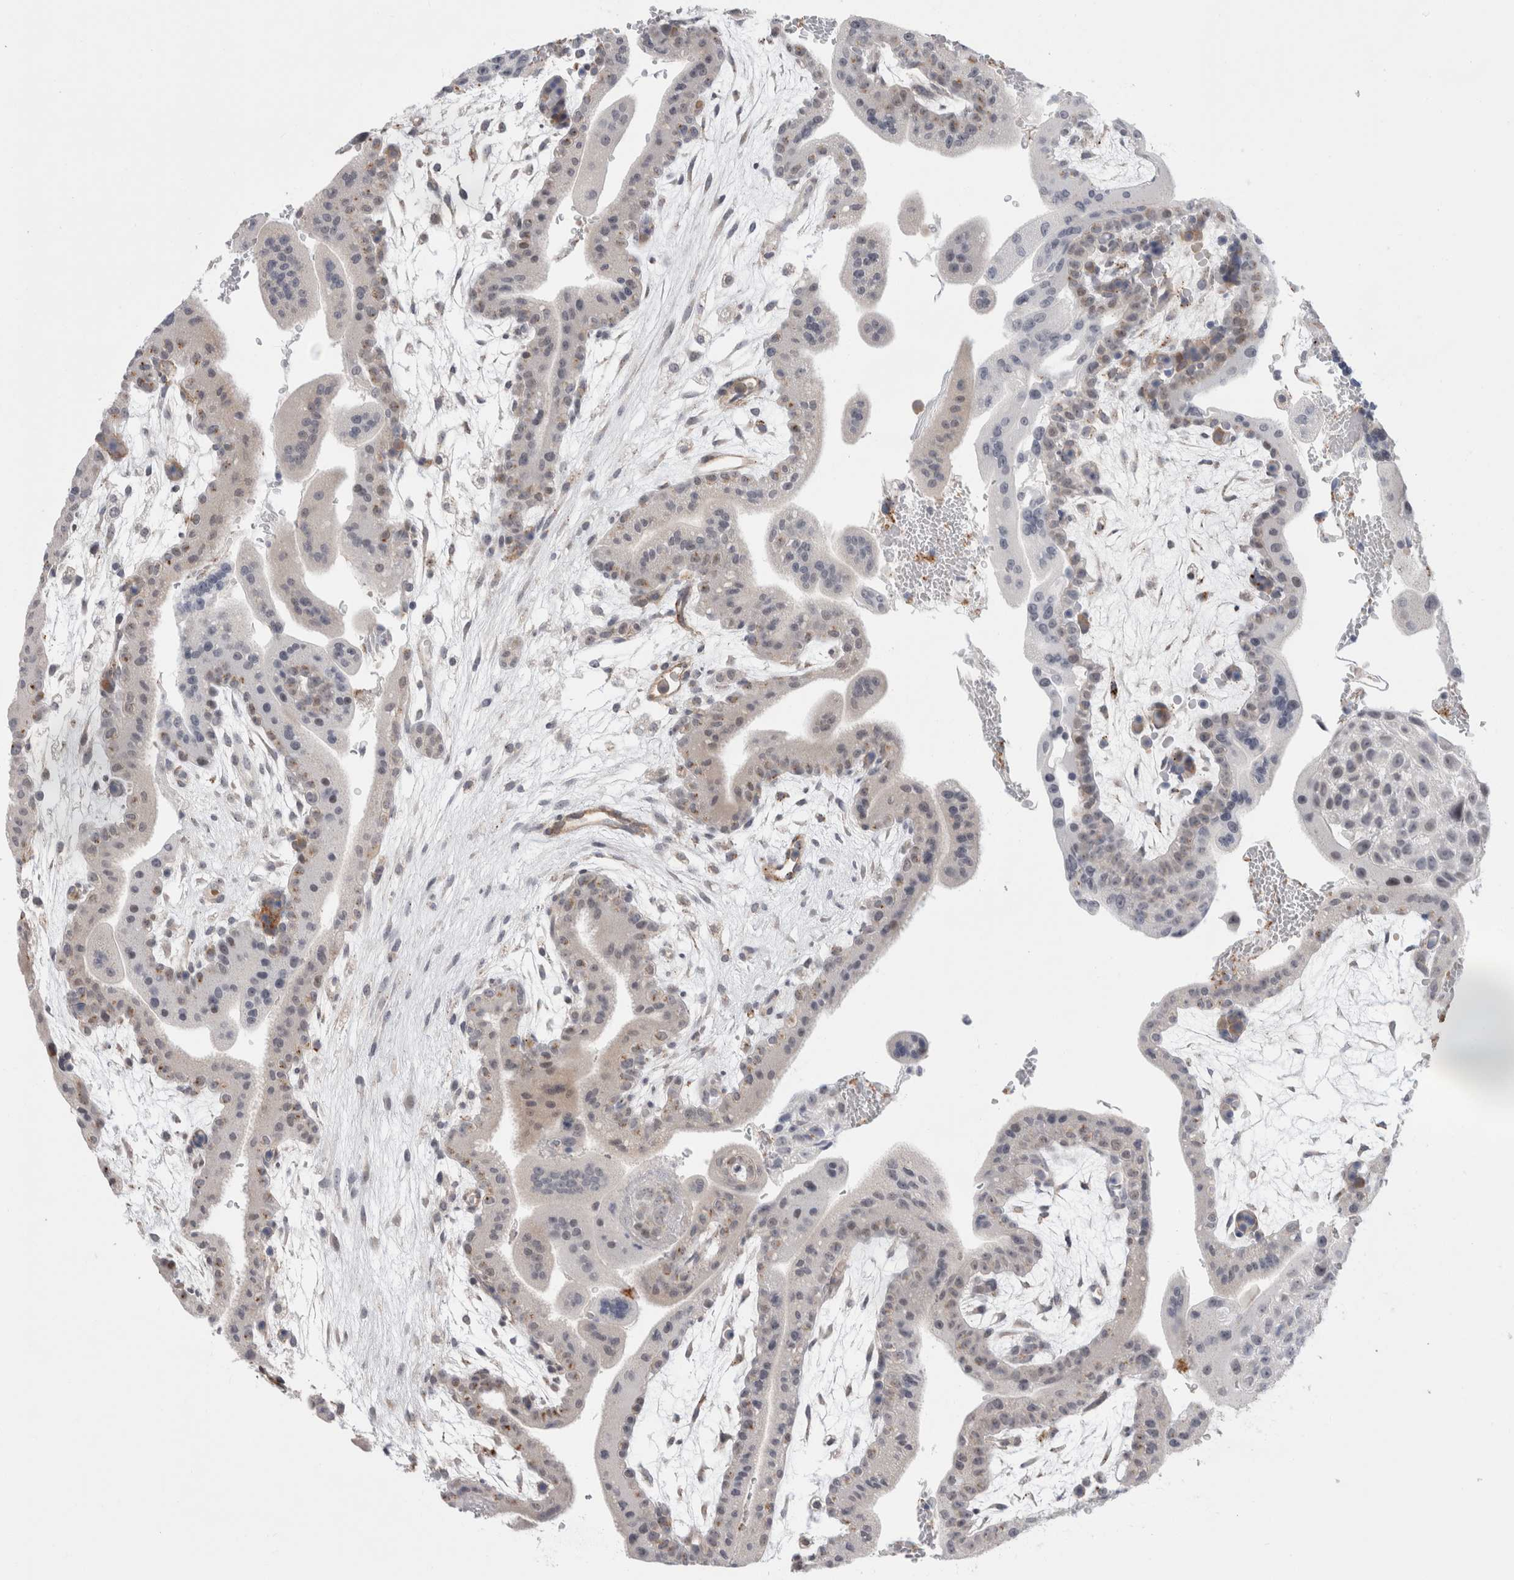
{"staining": {"intensity": "negative", "quantity": "none", "location": "none"}, "tissue": "placenta", "cell_type": "Decidual cells", "image_type": "normal", "snomed": [{"axis": "morphology", "description": "Normal tissue, NOS"}, {"axis": "topography", "description": "Placenta"}], "caption": "High power microscopy image of an immunohistochemistry (IHC) image of unremarkable placenta, revealing no significant staining in decidual cells.", "gene": "ANKMY1", "patient": {"sex": "female", "age": 35}}